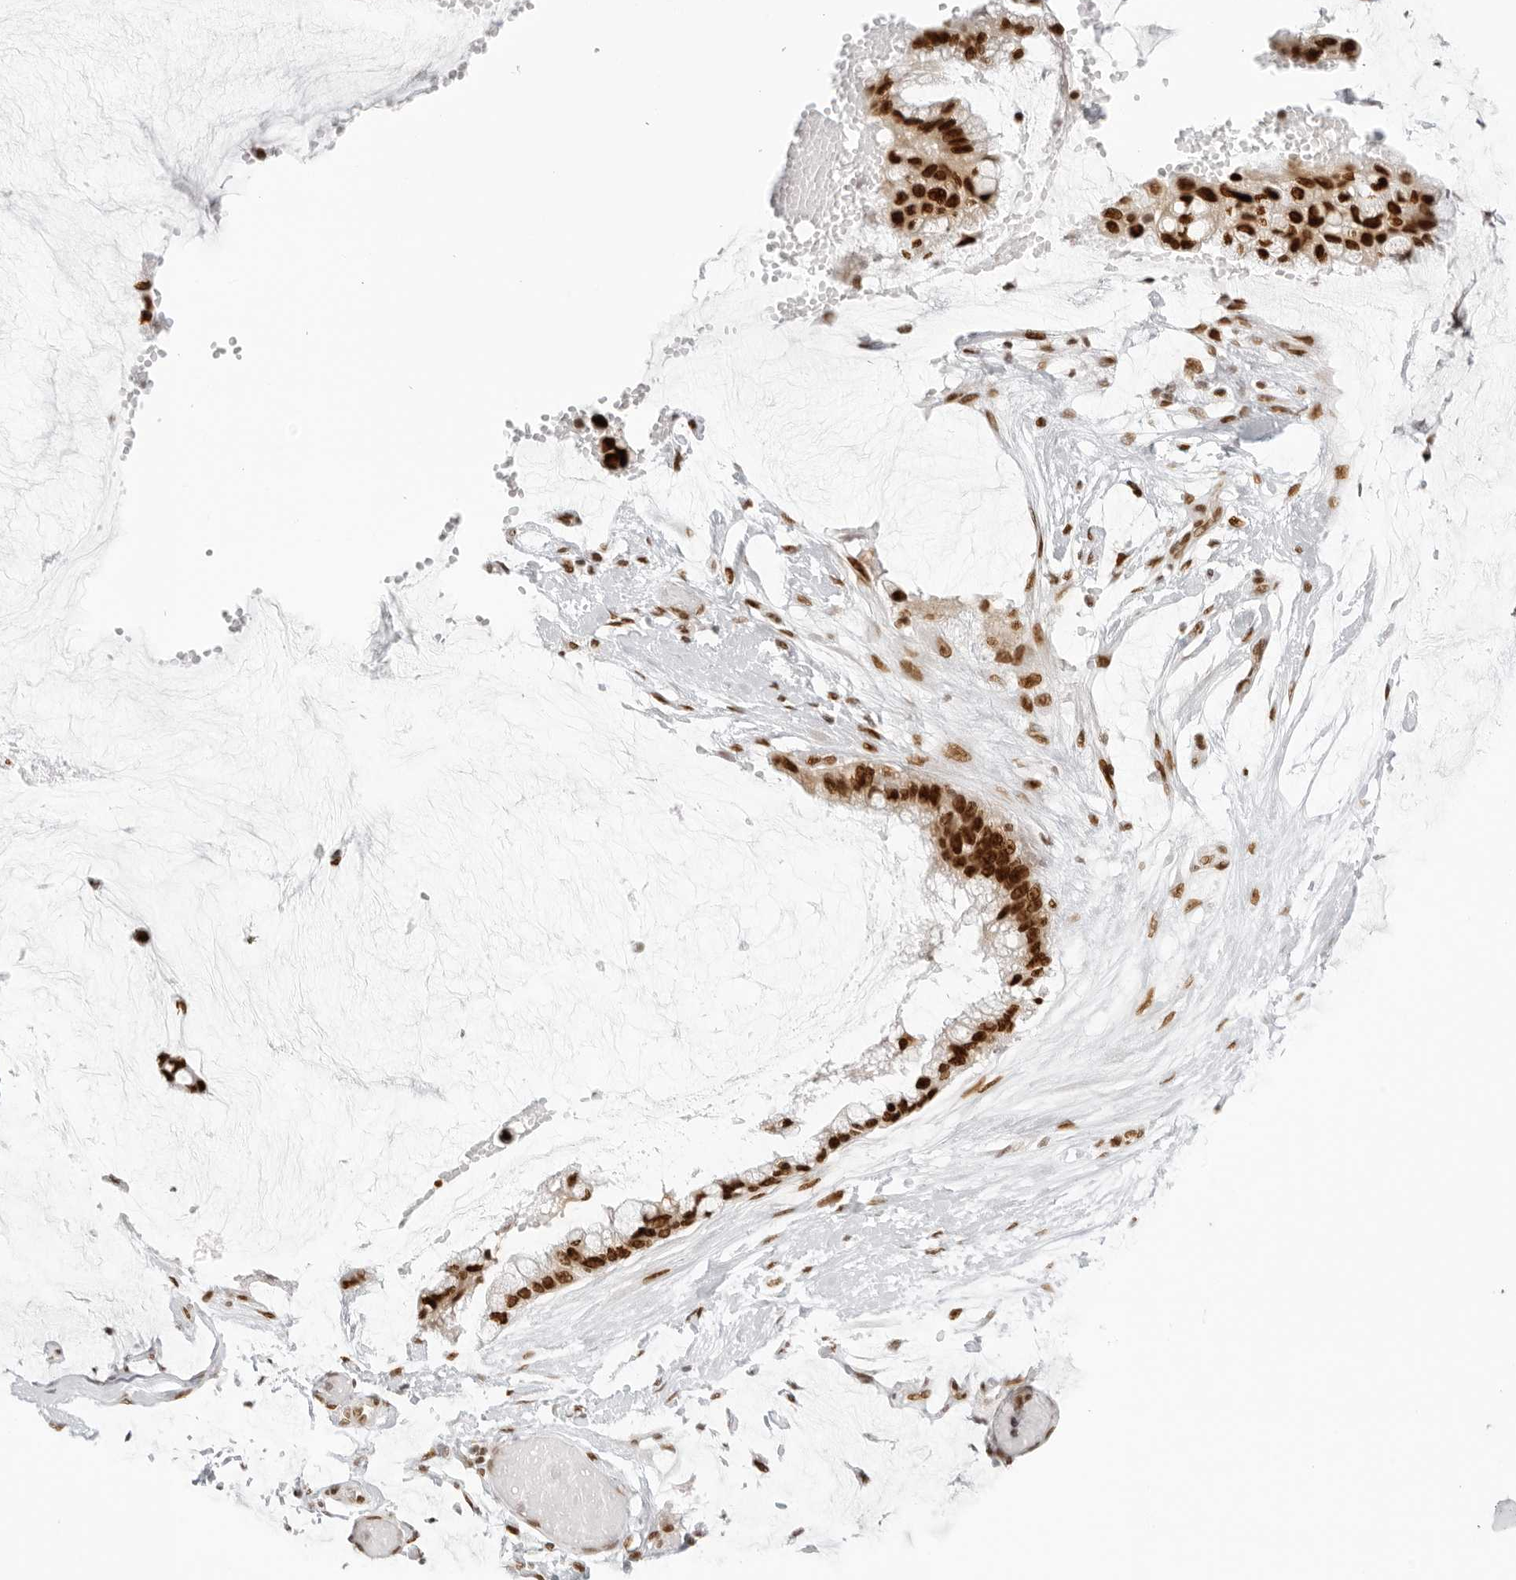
{"staining": {"intensity": "strong", "quantity": ">75%", "location": "nuclear"}, "tissue": "ovarian cancer", "cell_type": "Tumor cells", "image_type": "cancer", "snomed": [{"axis": "morphology", "description": "Cystadenocarcinoma, mucinous, NOS"}, {"axis": "topography", "description": "Ovary"}], "caption": "Ovarian mucinous cystadenocarcinoma stained with immunohistochemistry demonstrates strong nuclear staining in approximately >75% of tumor cells.", "gene": "RCC1", "patient": {"sex": "female", "age": 39}}